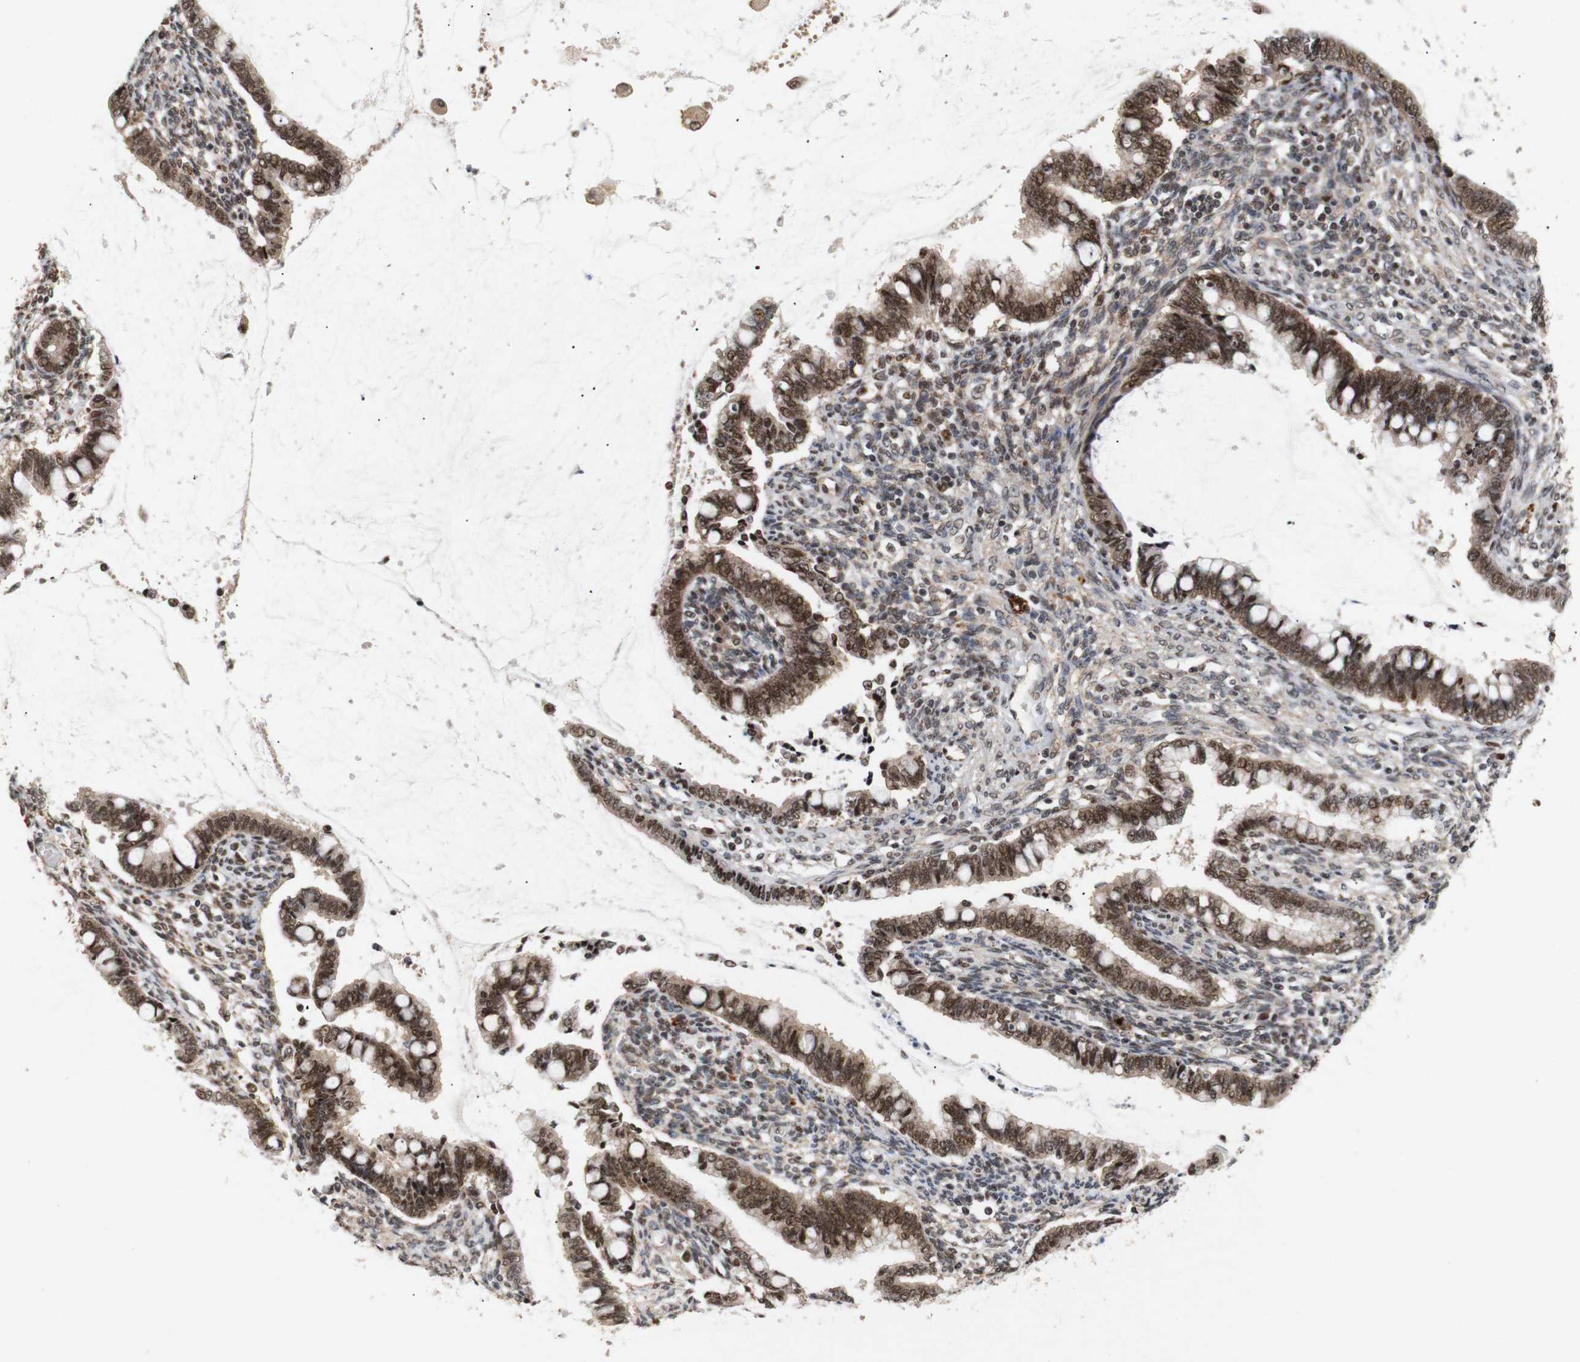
{"staining": {"intensity": "moderate", "quantity": ">75%", "location": "cytoplasmic/membranous,nuclear"}, "tissue": "cervical cancer", "cell_type": "Tumor cells", "image_type": "cancer", "snomed": [{"axis": "morphology", "description": "Adenocarcinoma, NOS"}, {"axis": "topography", "description": "Cervix"}], "caption": "An image of human cervical adenocarcinoma stained for a protein demonstrates moderate cytoplasmic/membranous and nuclear brown staining in tumor cells.", "gene": "PYM1", "patient": {"sex": "female", "age": 44}}